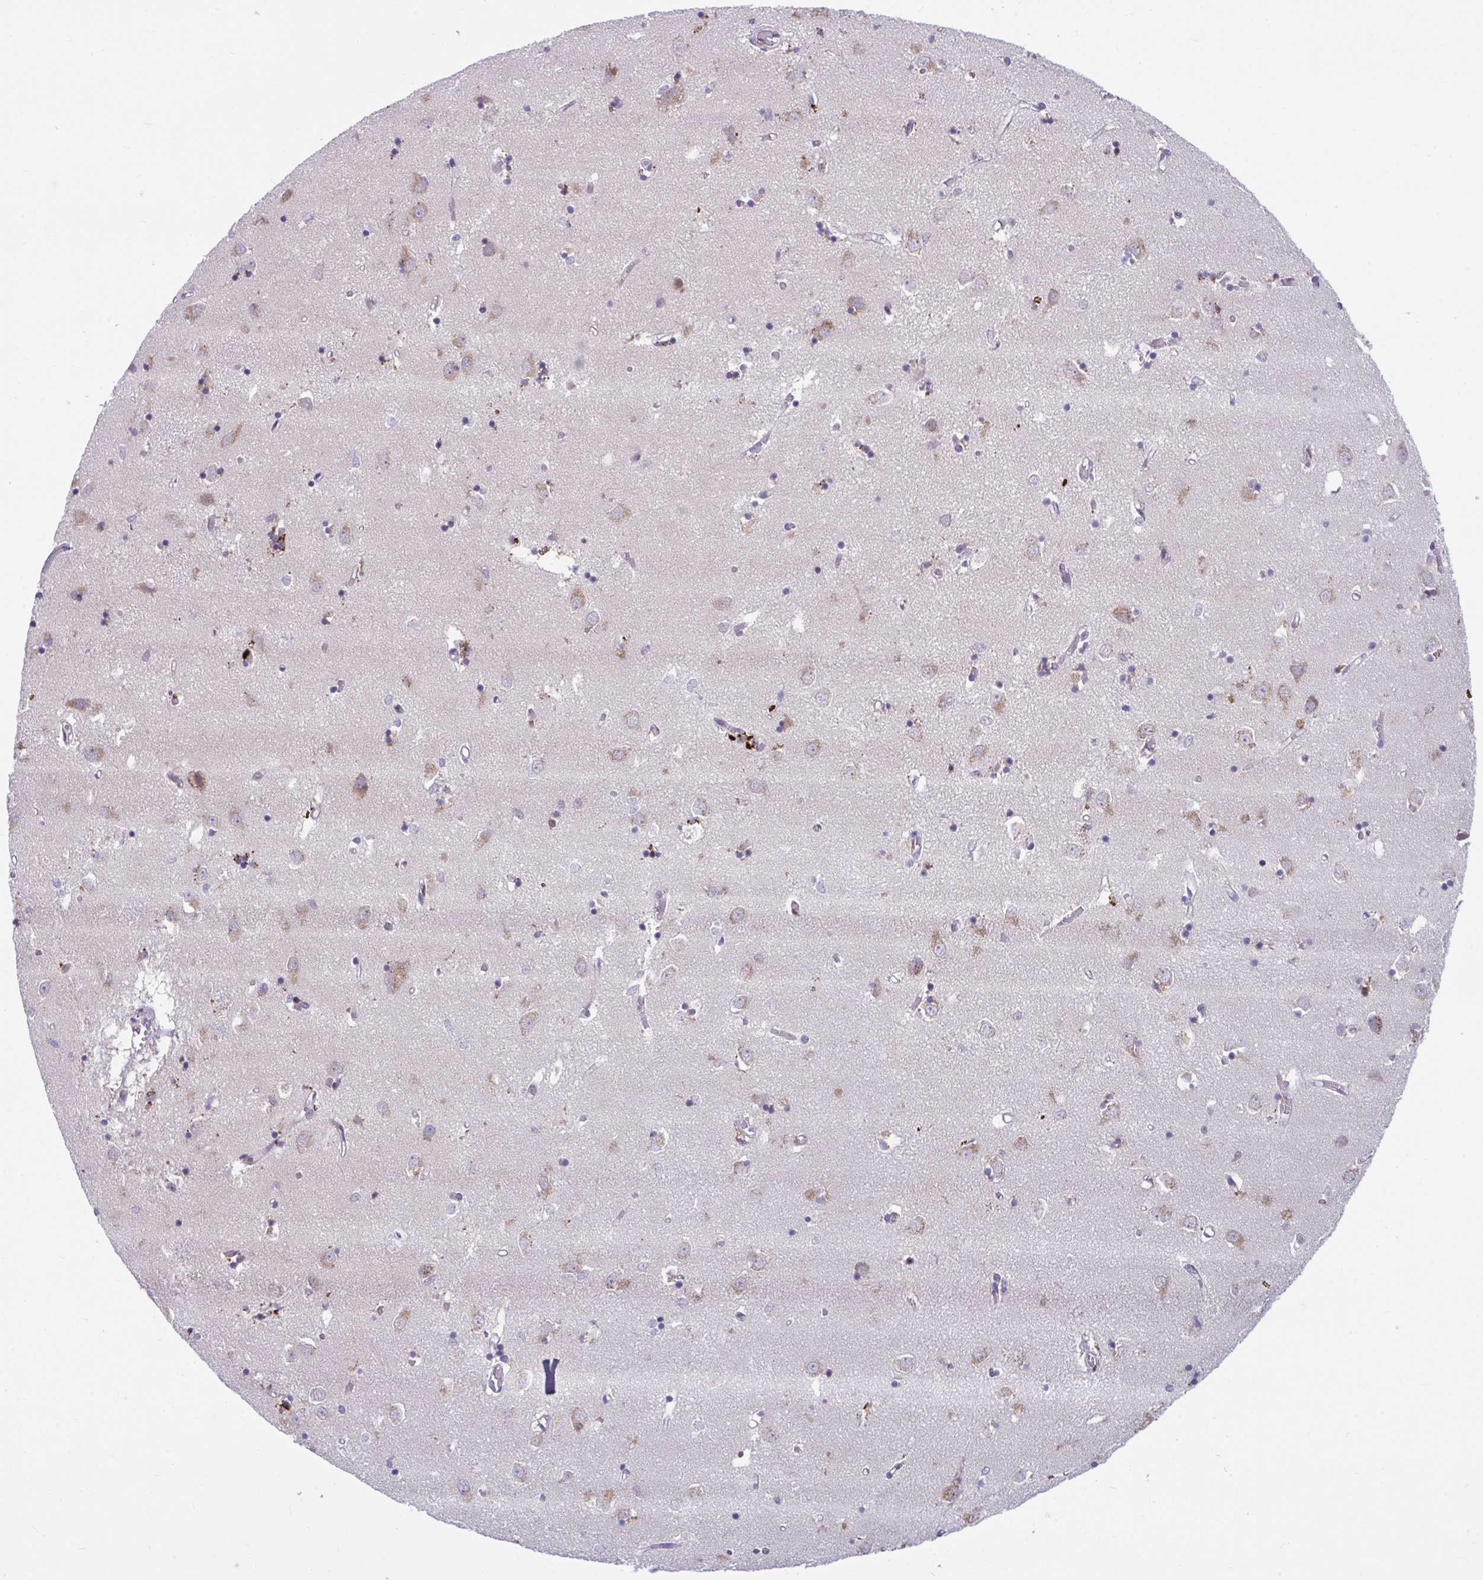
{"staining": {"intensity": "moderate", "quantity": "<25%", "location": "cytoplasmic/membranous"}, "tissue": "caudate", "cell_type": "Glial cells", "image_type": "normal", "snomed": [{"axis": "morphology", "description": "Normal tissue, NOS"}, {"axis": "topography", "description": "Lateral ventricle wall"}], "caption": "An image of human caudate stained for a protein exhibits moderate cytoplasmic/membranous brown staining in glial cells. The staining was performed using DAB to visualize the protein expression in brown, while the nuclei were stained in blue with hematoxylin (Magnification: 20x).", "gene": "SLC35C2", "patient": {"sex": "male", "age": 70}}